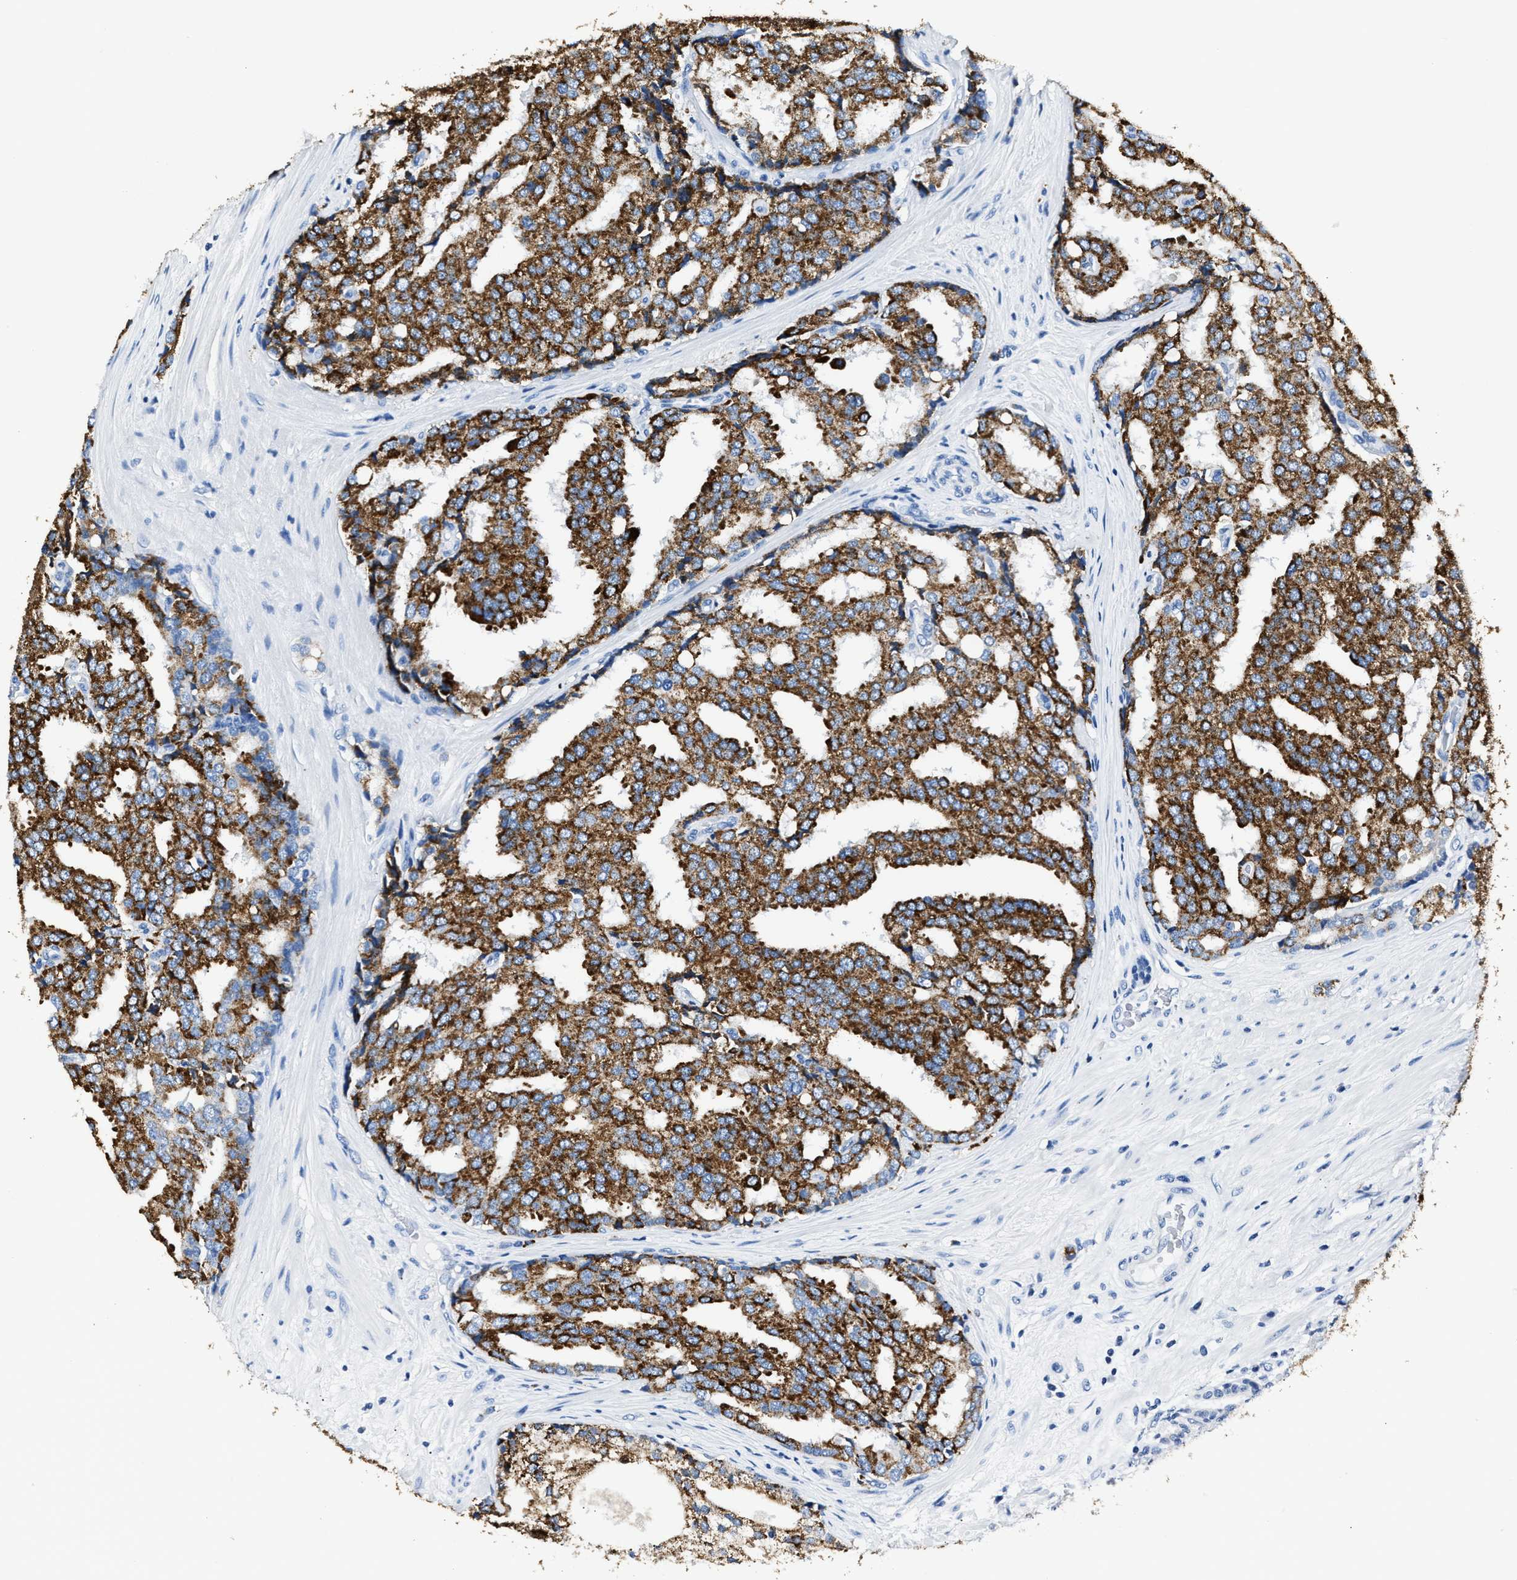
{"staining": {"intensity": "strong", "quantity": ">75%", "location": "cytoplasmic/membranous"}, "tissue": "prostate cancer", "cell_type": "Tumor cells", "image_type": "cancer", "snomed": [{"axis": "morphology", "description": "Adenocarcinoma, High grade"}, {"axis": "topography", "description": "Prostate"}], "caption": "Immunohistochemistry (IHC) image of prostate cancer stained for a protein (brown), which demonstrates high levels of strong cytoplasmic/membranous positivity in approximately >75% of tumor cells.", "gene": "AMACR", "patient": {"sex": "male", "age": 50}}